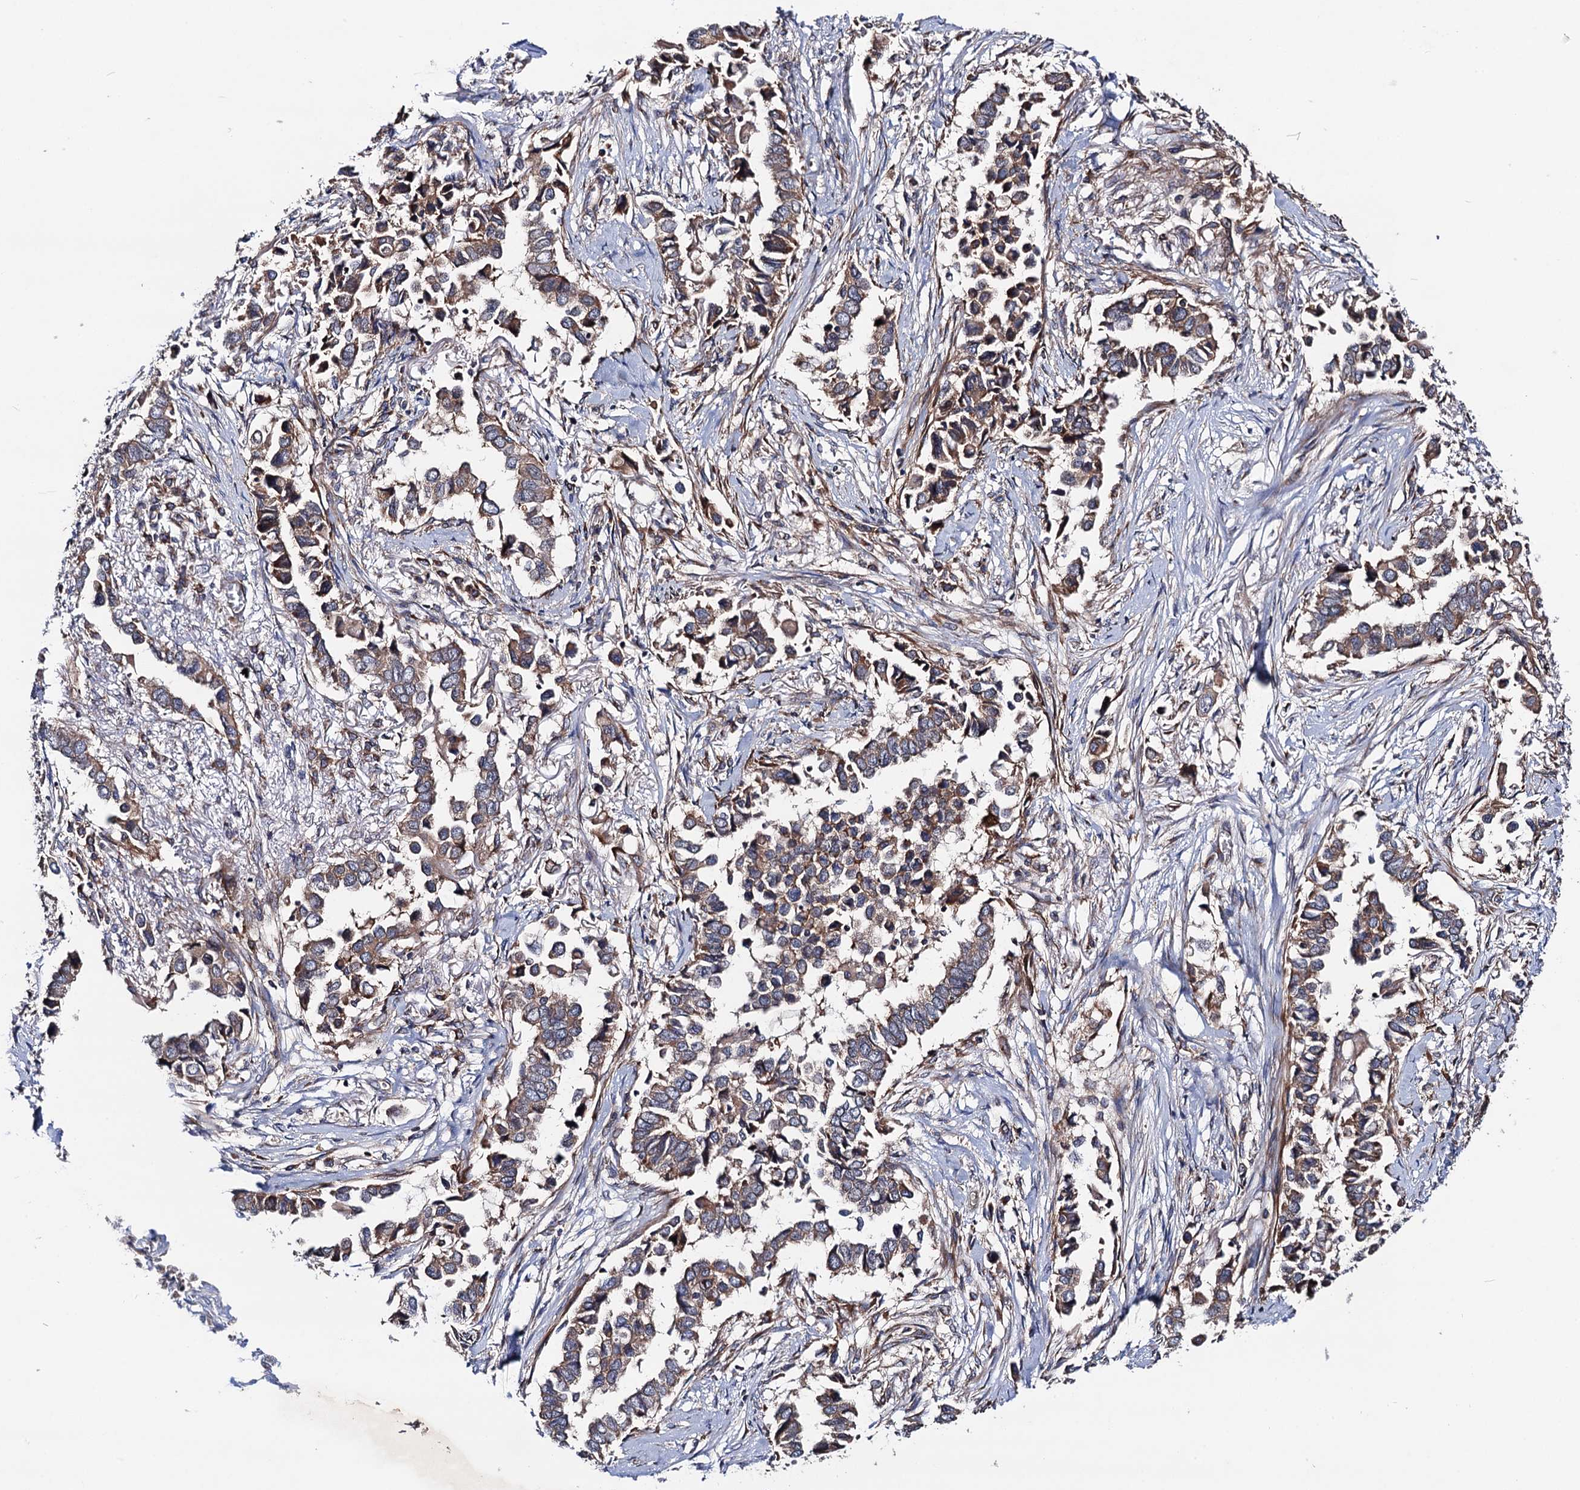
{"staining": {"intensity": "moderate", "quantity": ">75%", "location": "cytoplasmic/membranous"}, "tissue": "lung cancer", "cell_type": "Tumor cells", "image_type": "cancer", "snomed": [{"axis": "morphology", "description": "Adenocarcinoma, NOS"}, {"axis": "topography", "description": "Lung"}], "caption": "A micrograph showing moderate cytoplasmic/membranous expression in approximately >75% of tumor cells in lung cancer, as visualized by brown immunohistochemical staining.", "gene": "DYDC1", "patient": {"sex": "female", "age": 76}}